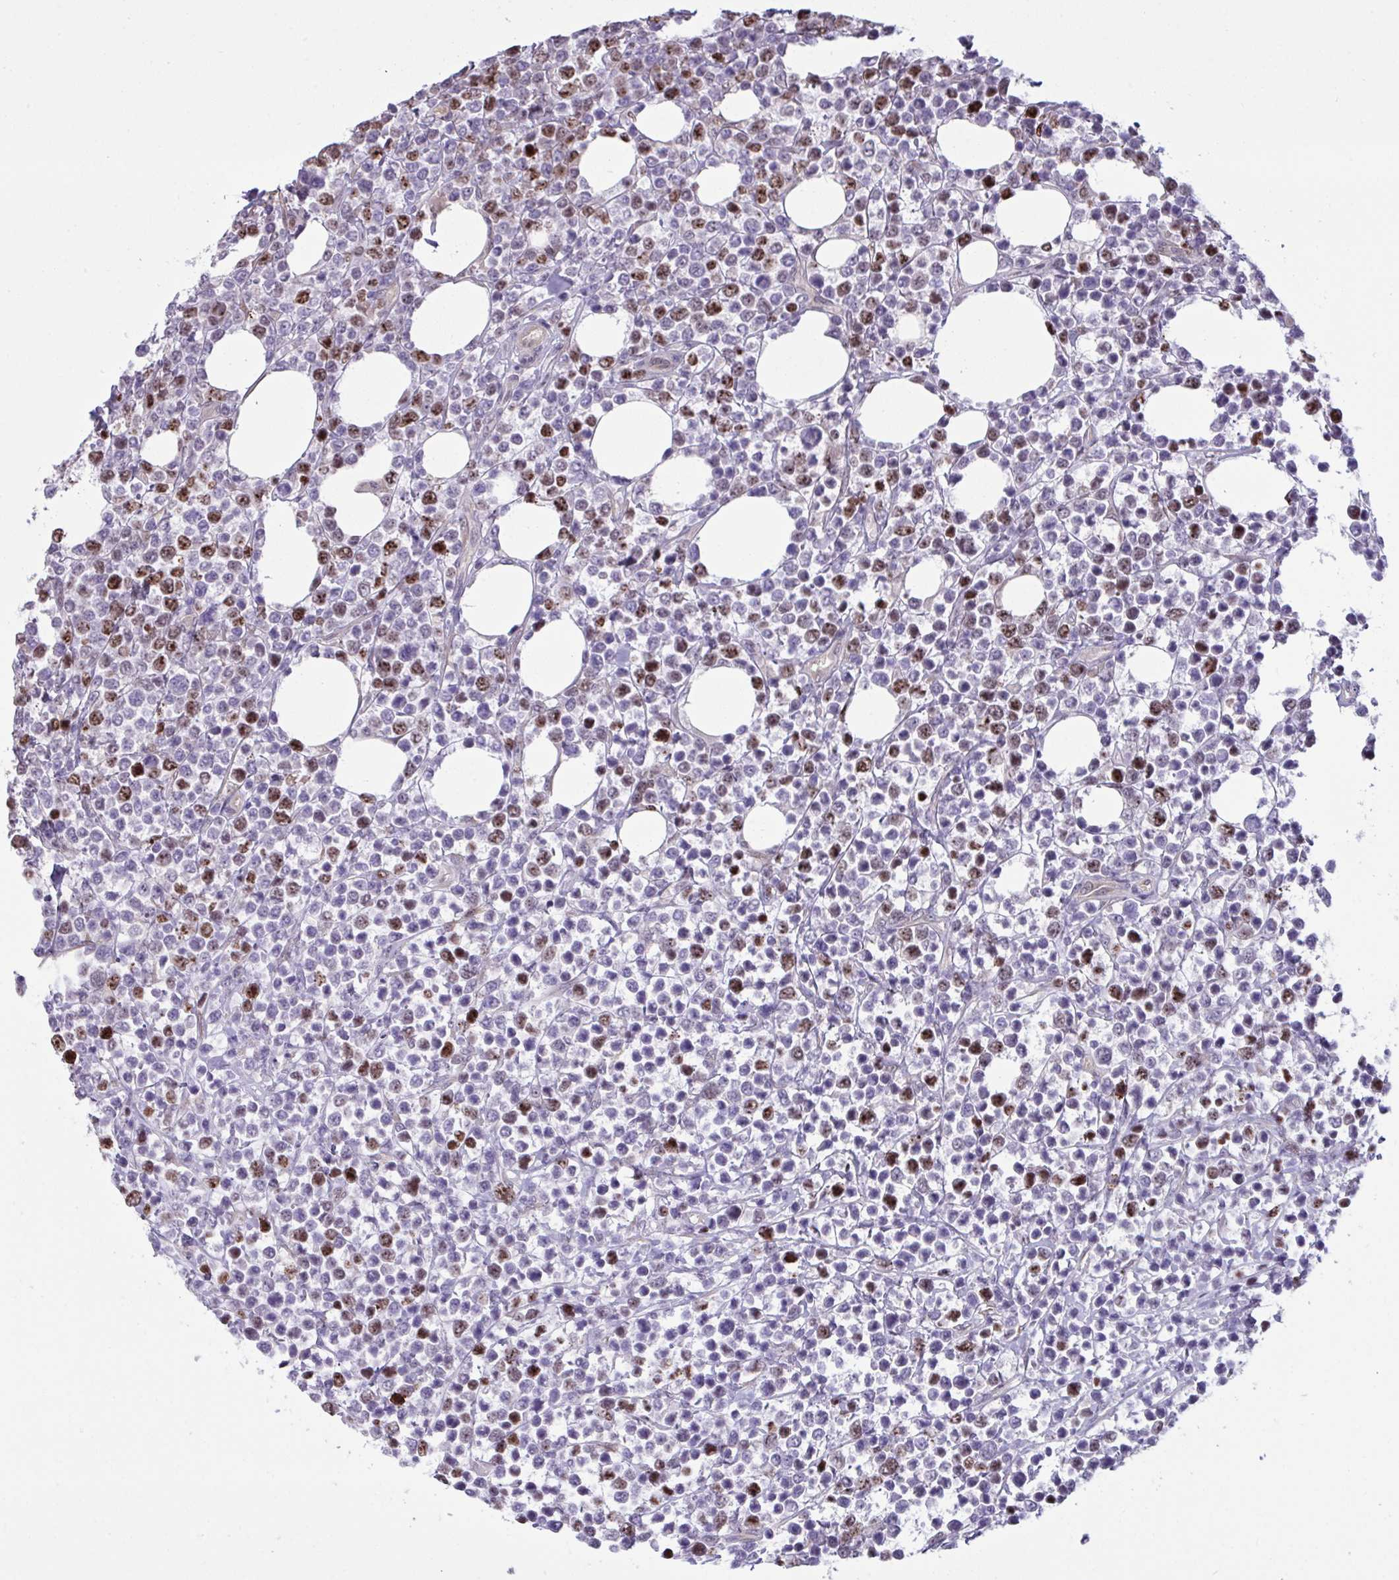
{"staining": {"intensity": "moderate", "quantity": "25%-75%", "location": "nuclear"}, "tissue": "lymphoma", "cell_type": "Tumor cells", "image_type": "cancer", "snomed": [{"axis": "morphology", "description": "Malignant lymphoma, non-Hodgkin's type, High grade"}, {"axis": "topography", "description": "Soft tissue"}], "caption": "Malignant lymphoma, non-Hodgkin's type (high-grade) stained with a brown dye displays moderate nuclear positive staining in approximately 25%-75% of tumor cells.", "gene": "SETD7", "patient": {"sex": "female", "age": 56}}